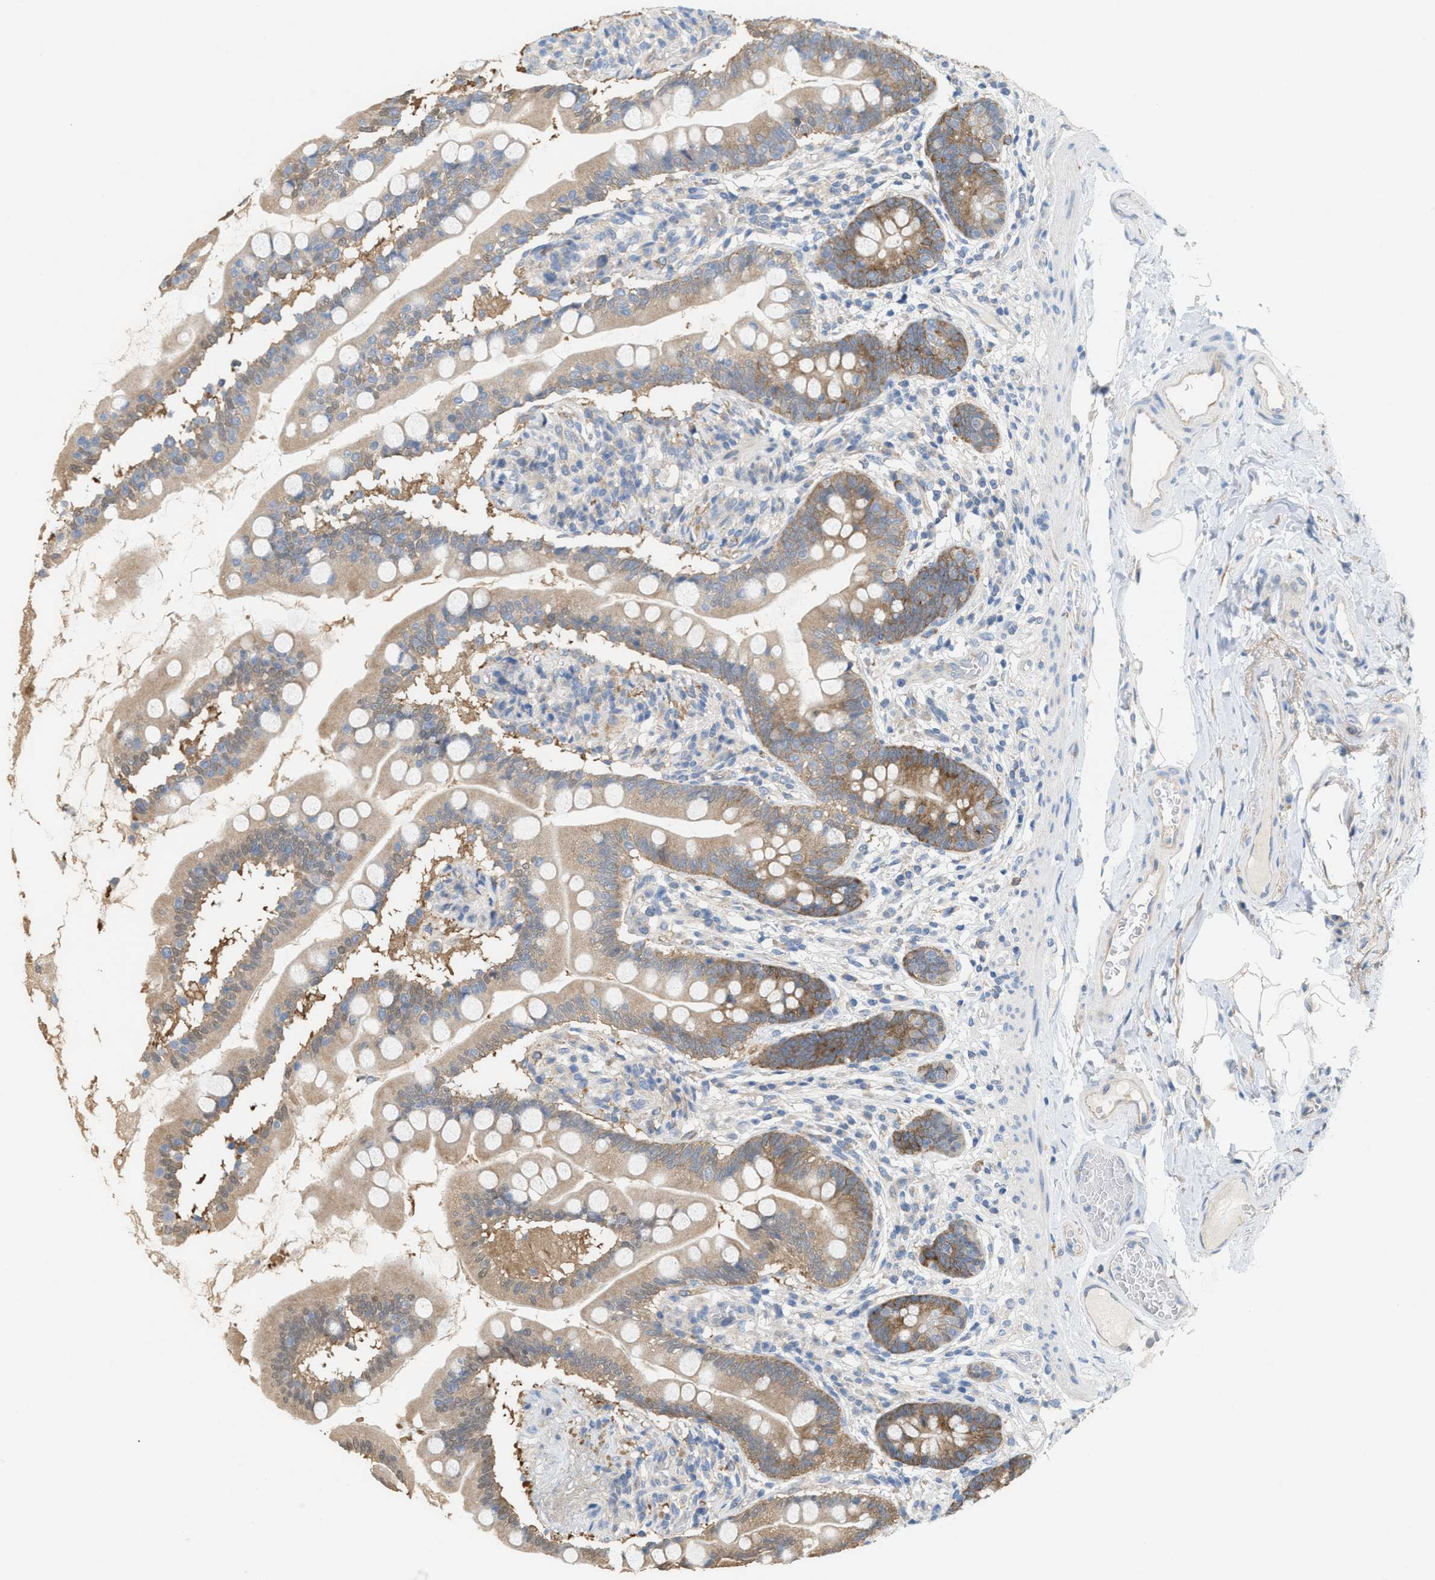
{"staining": {"intensity": "moderate", "quantity": ">75%", "location": "cytoplasmic/membranous,nuclear"}, "tissue": "small intestine", "cell_type": "Glandular cells", "image_type": "normal", "snomed": [{"axis": "morphology", "description": "Normal tissue, NOS"}, {"axis": "topography", "description": "Small intestine"}], "caption": "Protein expression analysis of unremarkable small intestine reveals moderate cytoplasmic/membranous,nuclear expression in about >75% of glandular cells.", "gene": "UBAP2", "patient": {"sex": "female", "age": 56}}